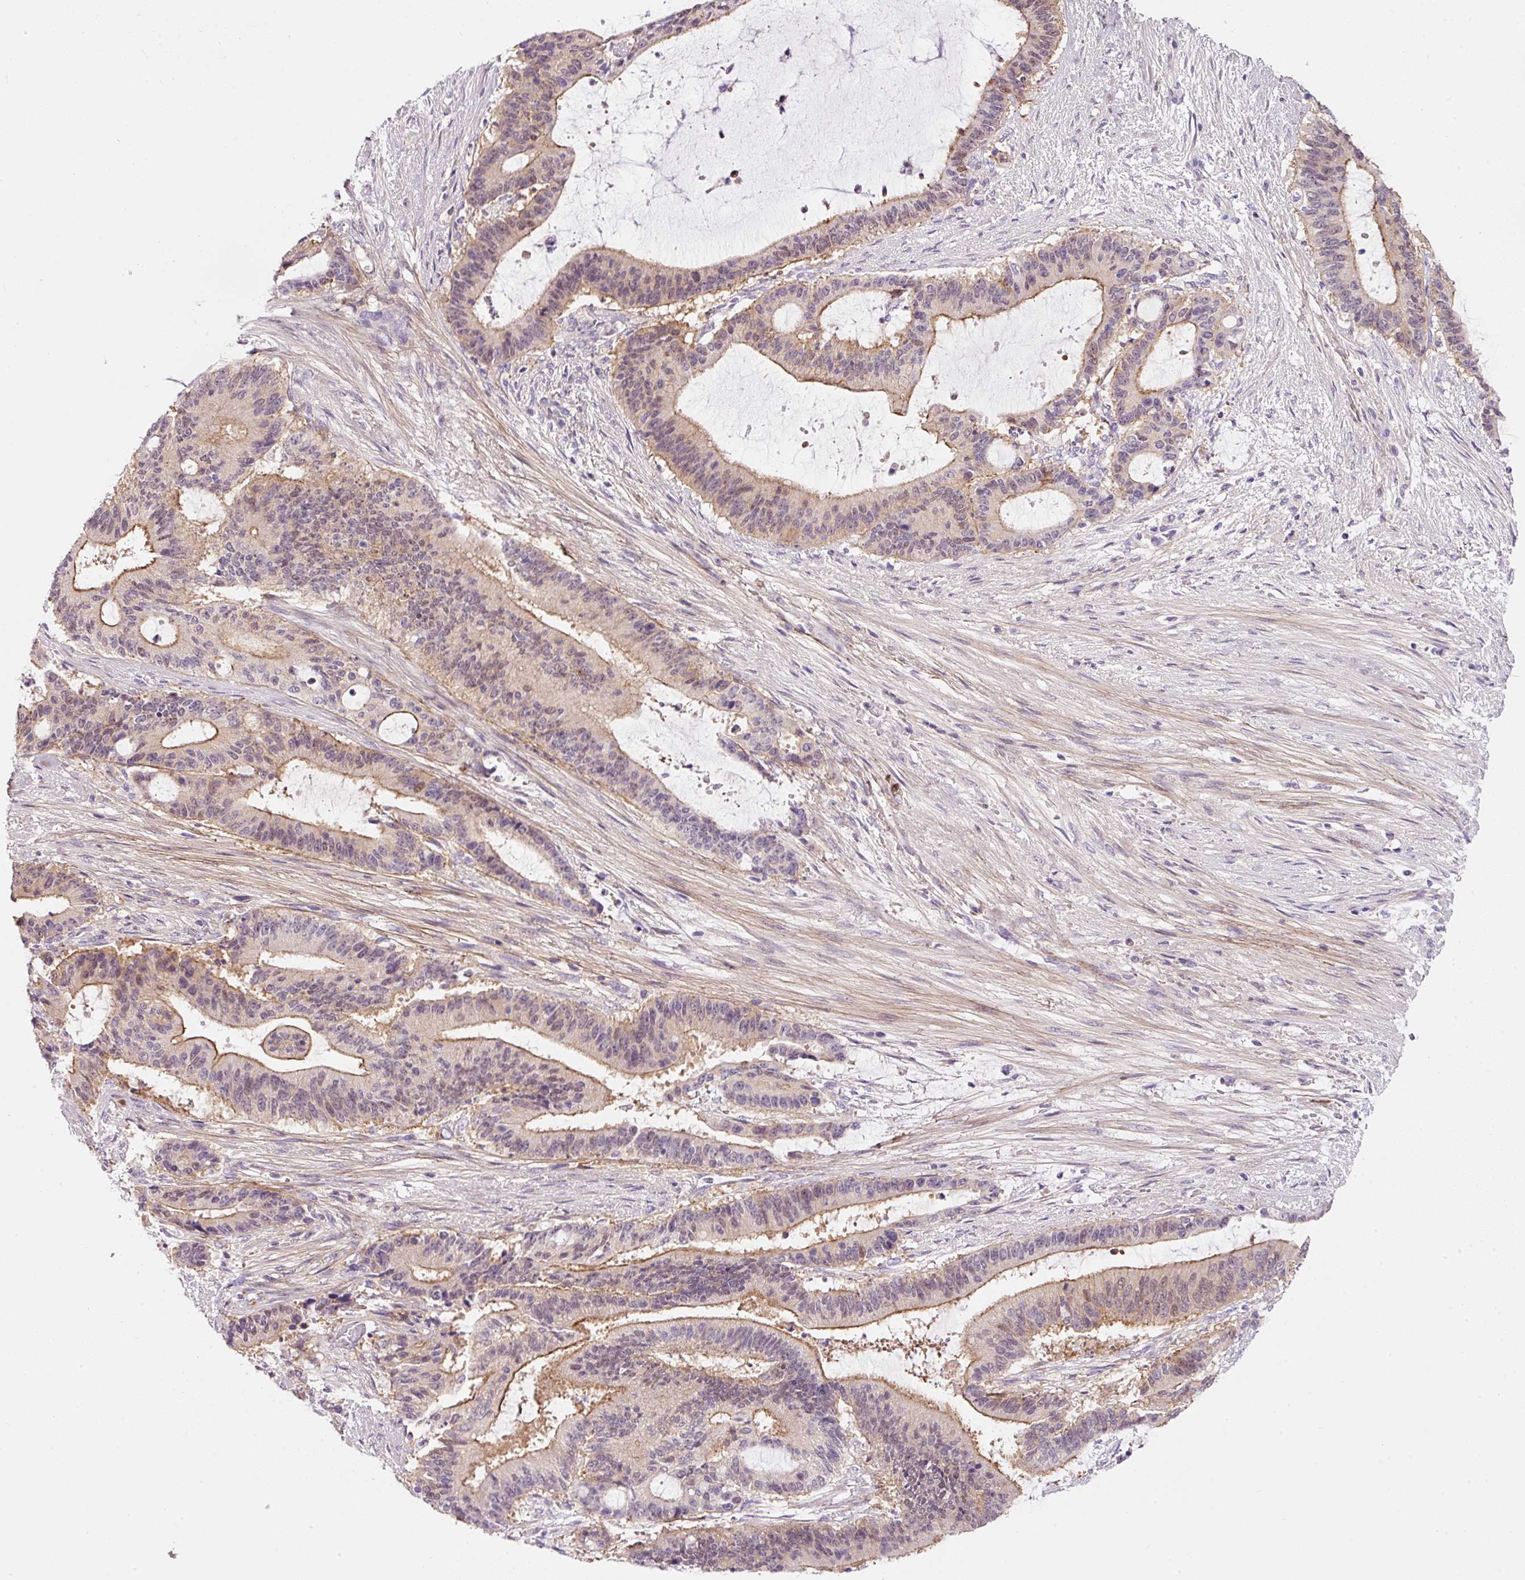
{"staining": {"intensity": "moderate", "quantity": "25%-75%", "location": "cytoplasmic/membranous"}, "tissue": "liver cancer", "cell_type": "Tumor cells", "image_type": "cancer", "snomed": [{"axis": "morphology", "description": "Normal tissue, NOS"}, {"axis": "morphology", "description": "Cholangiocarcinoma"}, {"axis": "topography", "description": "Liver"}, {"axis": "topography", "description": "Peripheral nerve tissue"}], "caption": "Liver cancer stained with DAB (3,3'-diaminobenzidine) immunohistochemistry (IHC) demonstrates medium levels of moderate cytoplasmic/membranous staining in about 25%-75% of tumor cells.", "gene": "SOS2", "patient": {"sex": "female", "age": 73}}